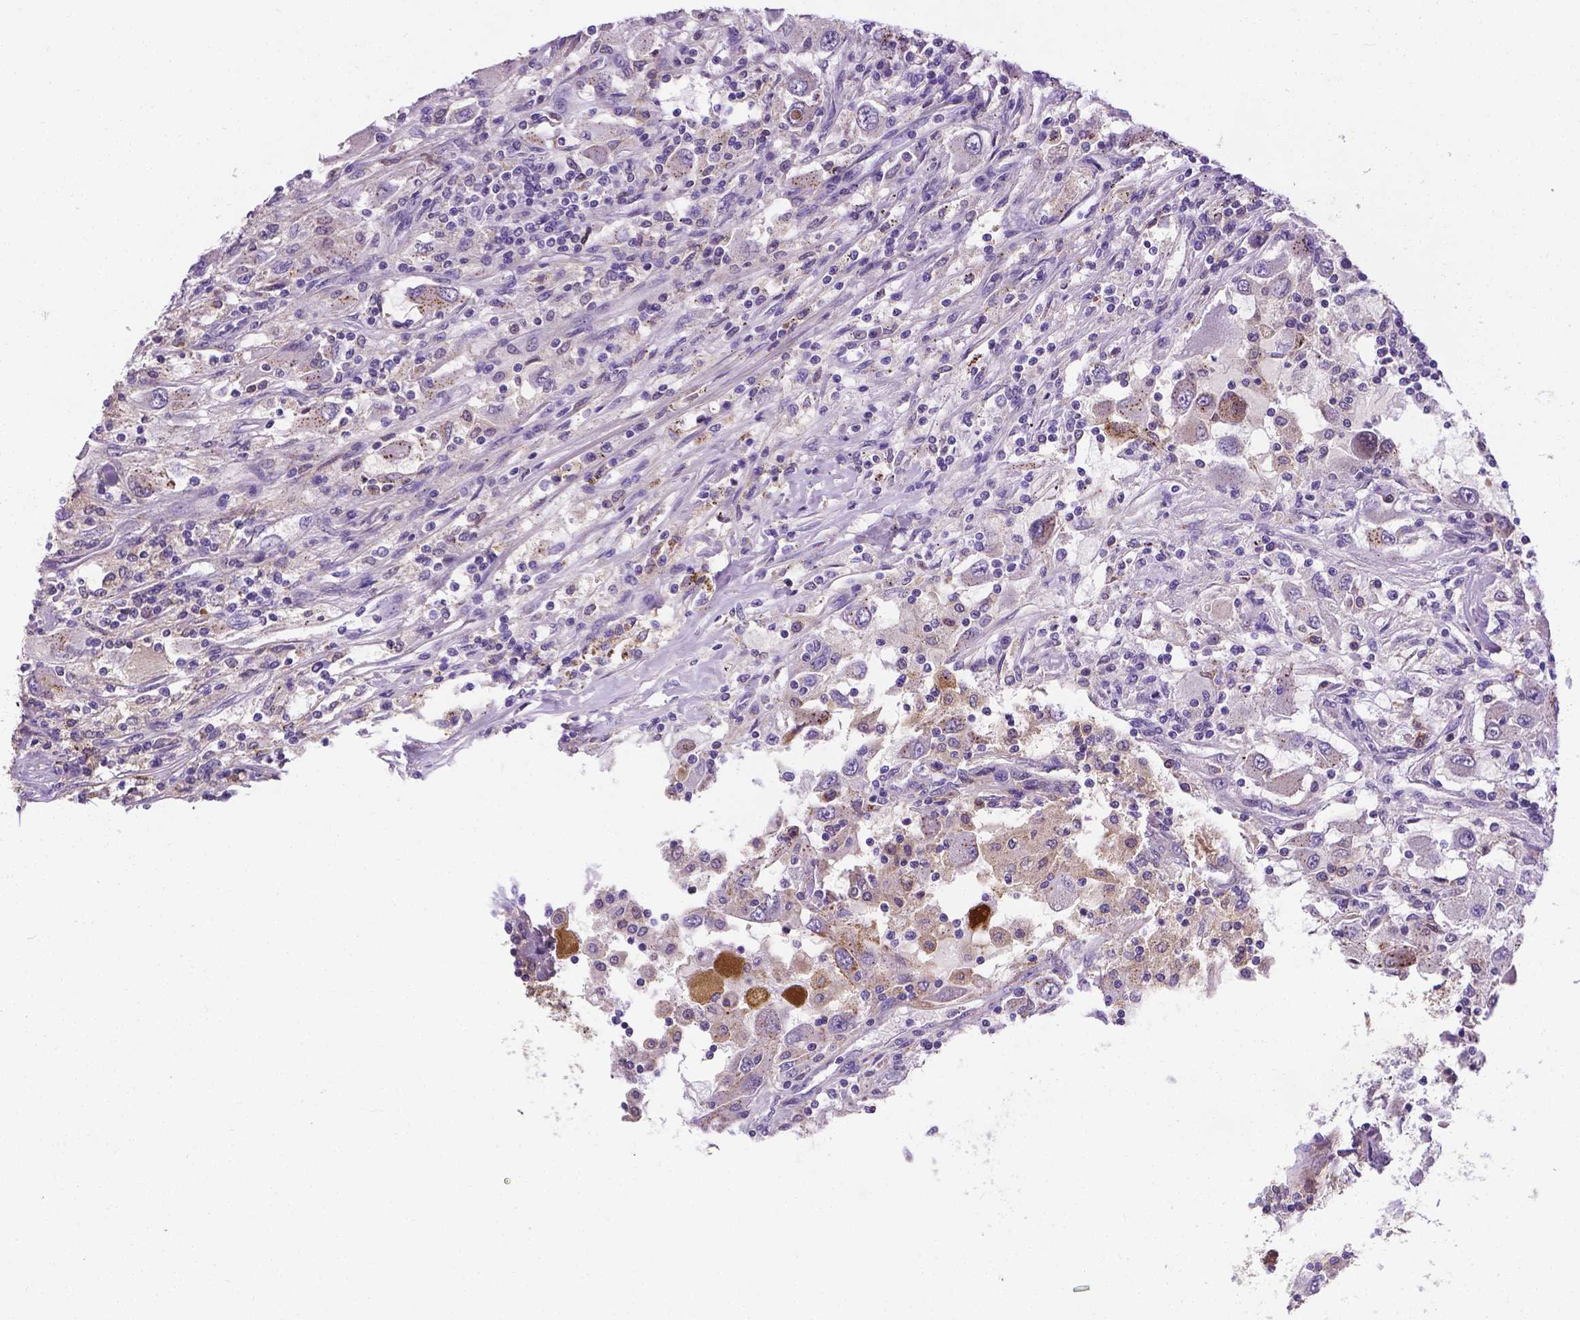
{"staining": {"intensity": "negative", "quantity": "none", "location": "none"}, "tissue": "renal cancer", "cell_type": "Tumor cells", "image_type": "cancer", "snomed": [{"axis": "morphology", "description": "Adenocarcinoma, NOS"}, {"axis": "topography", "description": "Kidney"}], "caption": "This is an IHC photomicrograph of renal cancer (adenocarcinoma). There is no staining in tumor cells.", "gene": "APOE", "patient": {"sex": "female", "age": 67}}